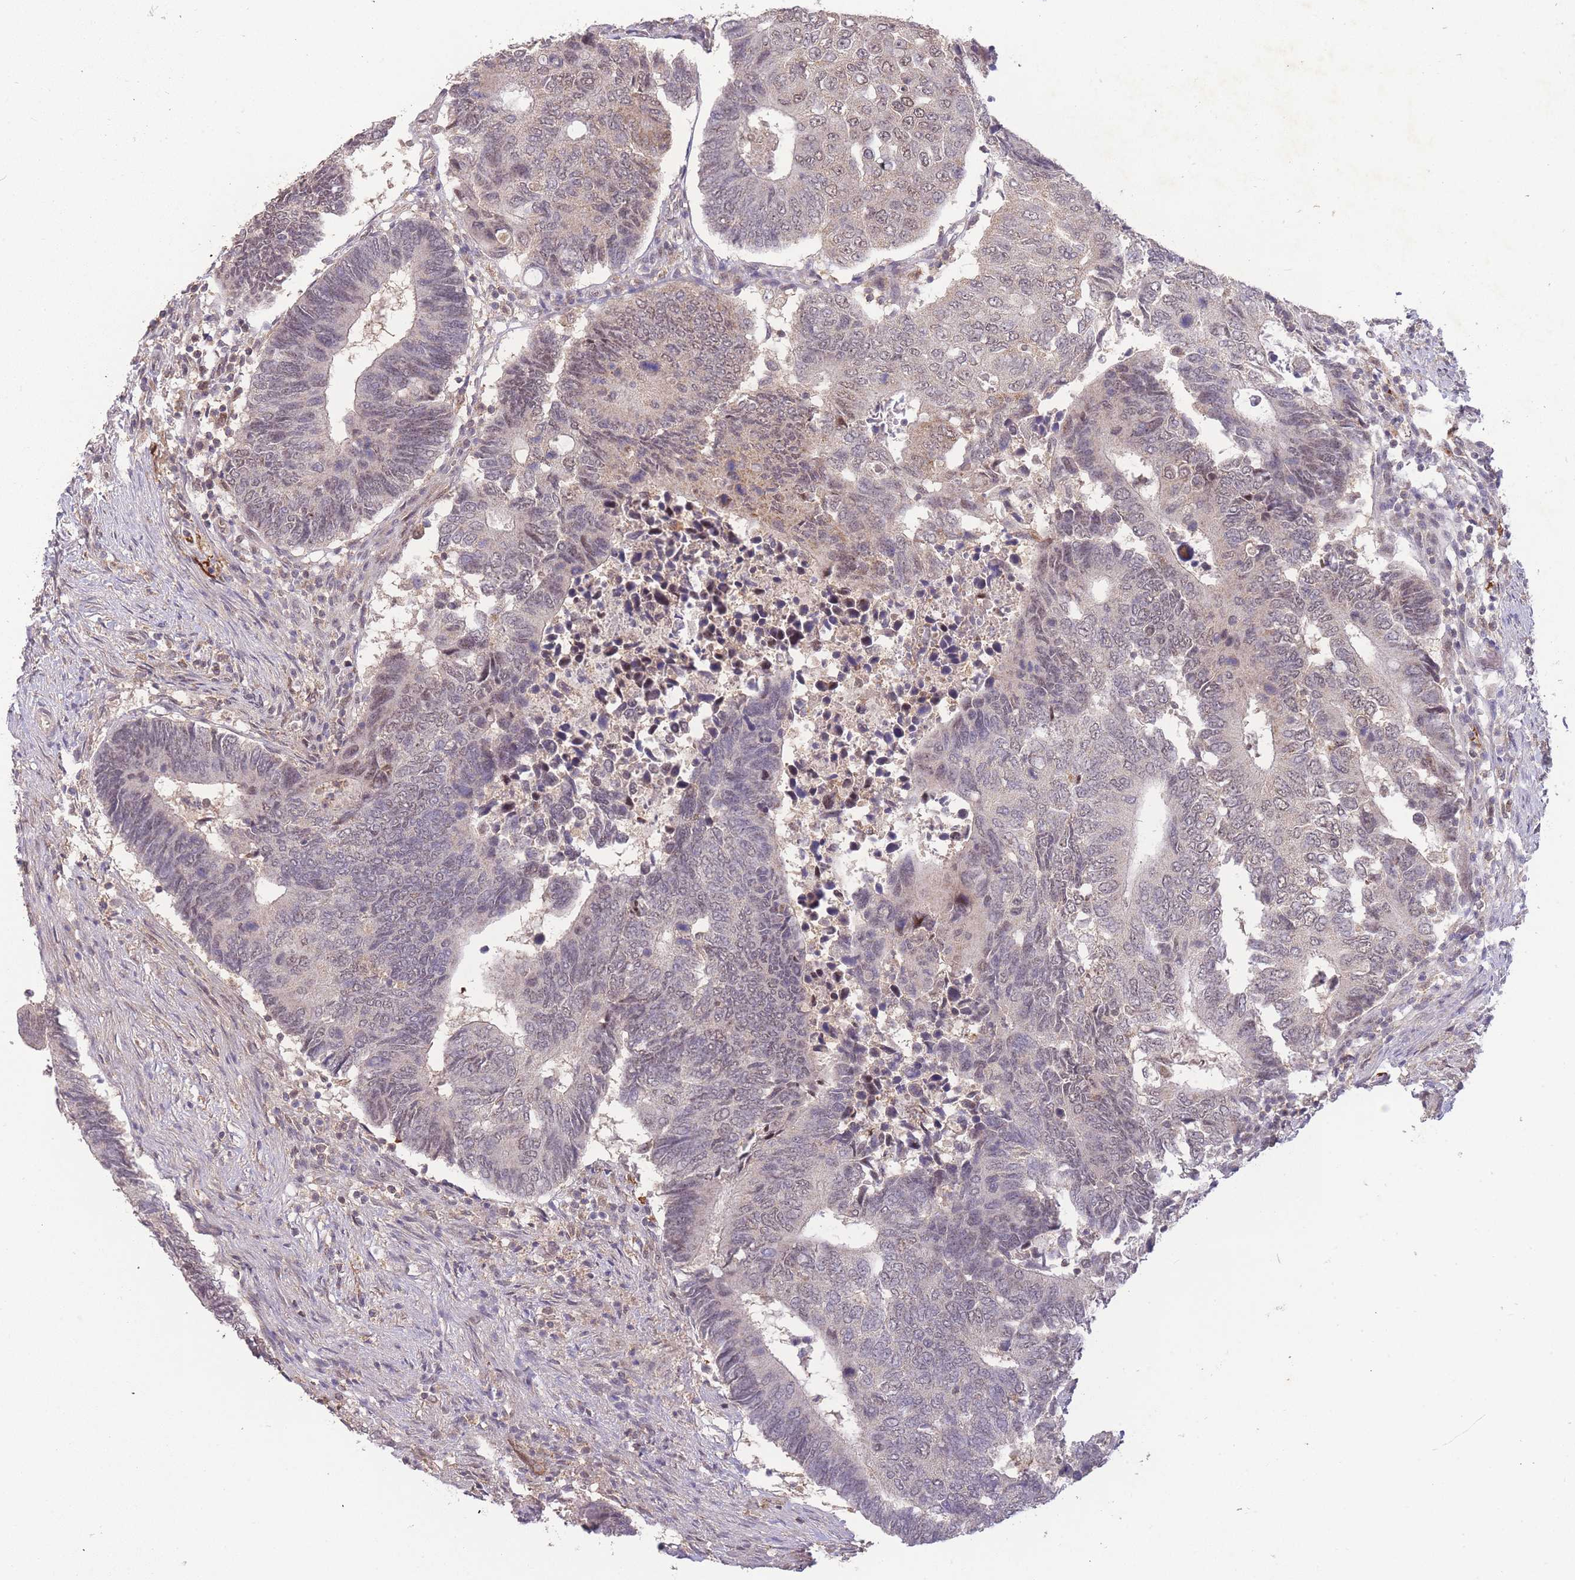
{"staining": {"intensity": "weak", "quantity": "<25%", "location": "nuclear"}, "tissue": "colorectal cancer", "cell_type": "Tumor cells", "image_type": "cancer", "snomed": [{"axis": "morphology", "description": "Adenocarcinoma, NOS"}, {"axis": "topography", "description": "Colon"}], "caption": "Histopathology image shows no protein staining in tumor cells of colorectal cancer (adenocarcinoma) tissue.", "gene": "RNF144B", "patient": {"sex": "male", "age": 87}}